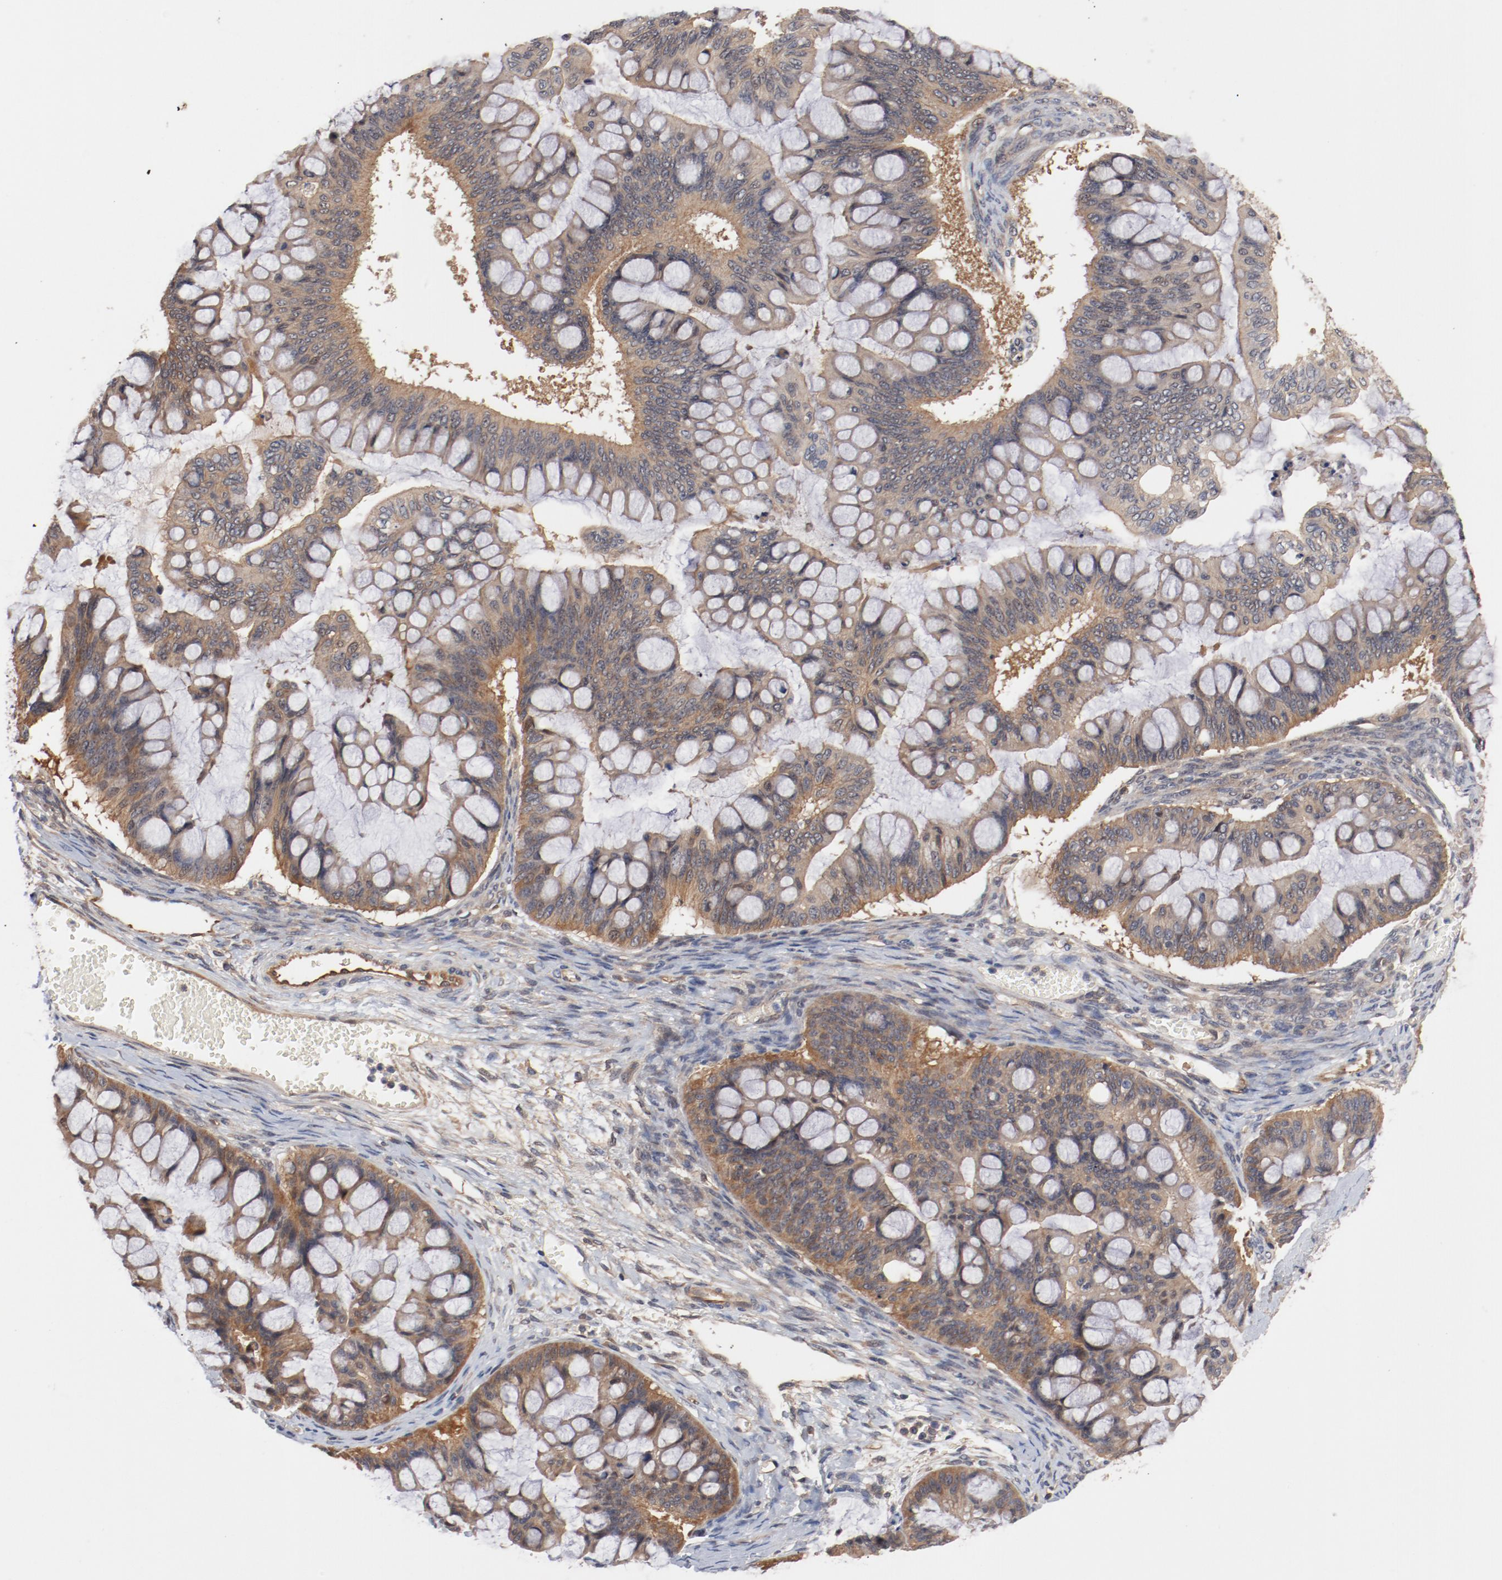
{"staining": {"intensity": "weak", "quantity": ">75%", "location": "cytoplasmic/membranous"}, "tissue": "ovarian cancer", "cell_type": "Tumor cells", "image_type": "cancer", "snomed": [{"axis": "morphology", "description": "Cystadenocarcinoma, mucinous, NOS"}, {"axis": "topography", "description": "Ovary"}], "caption": "Weak cytoplasmic/membranous protein expression is identified in approximately >75% of tumor cells in ovarian cancer (mucinous cystadenocarcinoma).", "gene": "PITPNM2", "patient": {"sex": "female", "age": 73}}